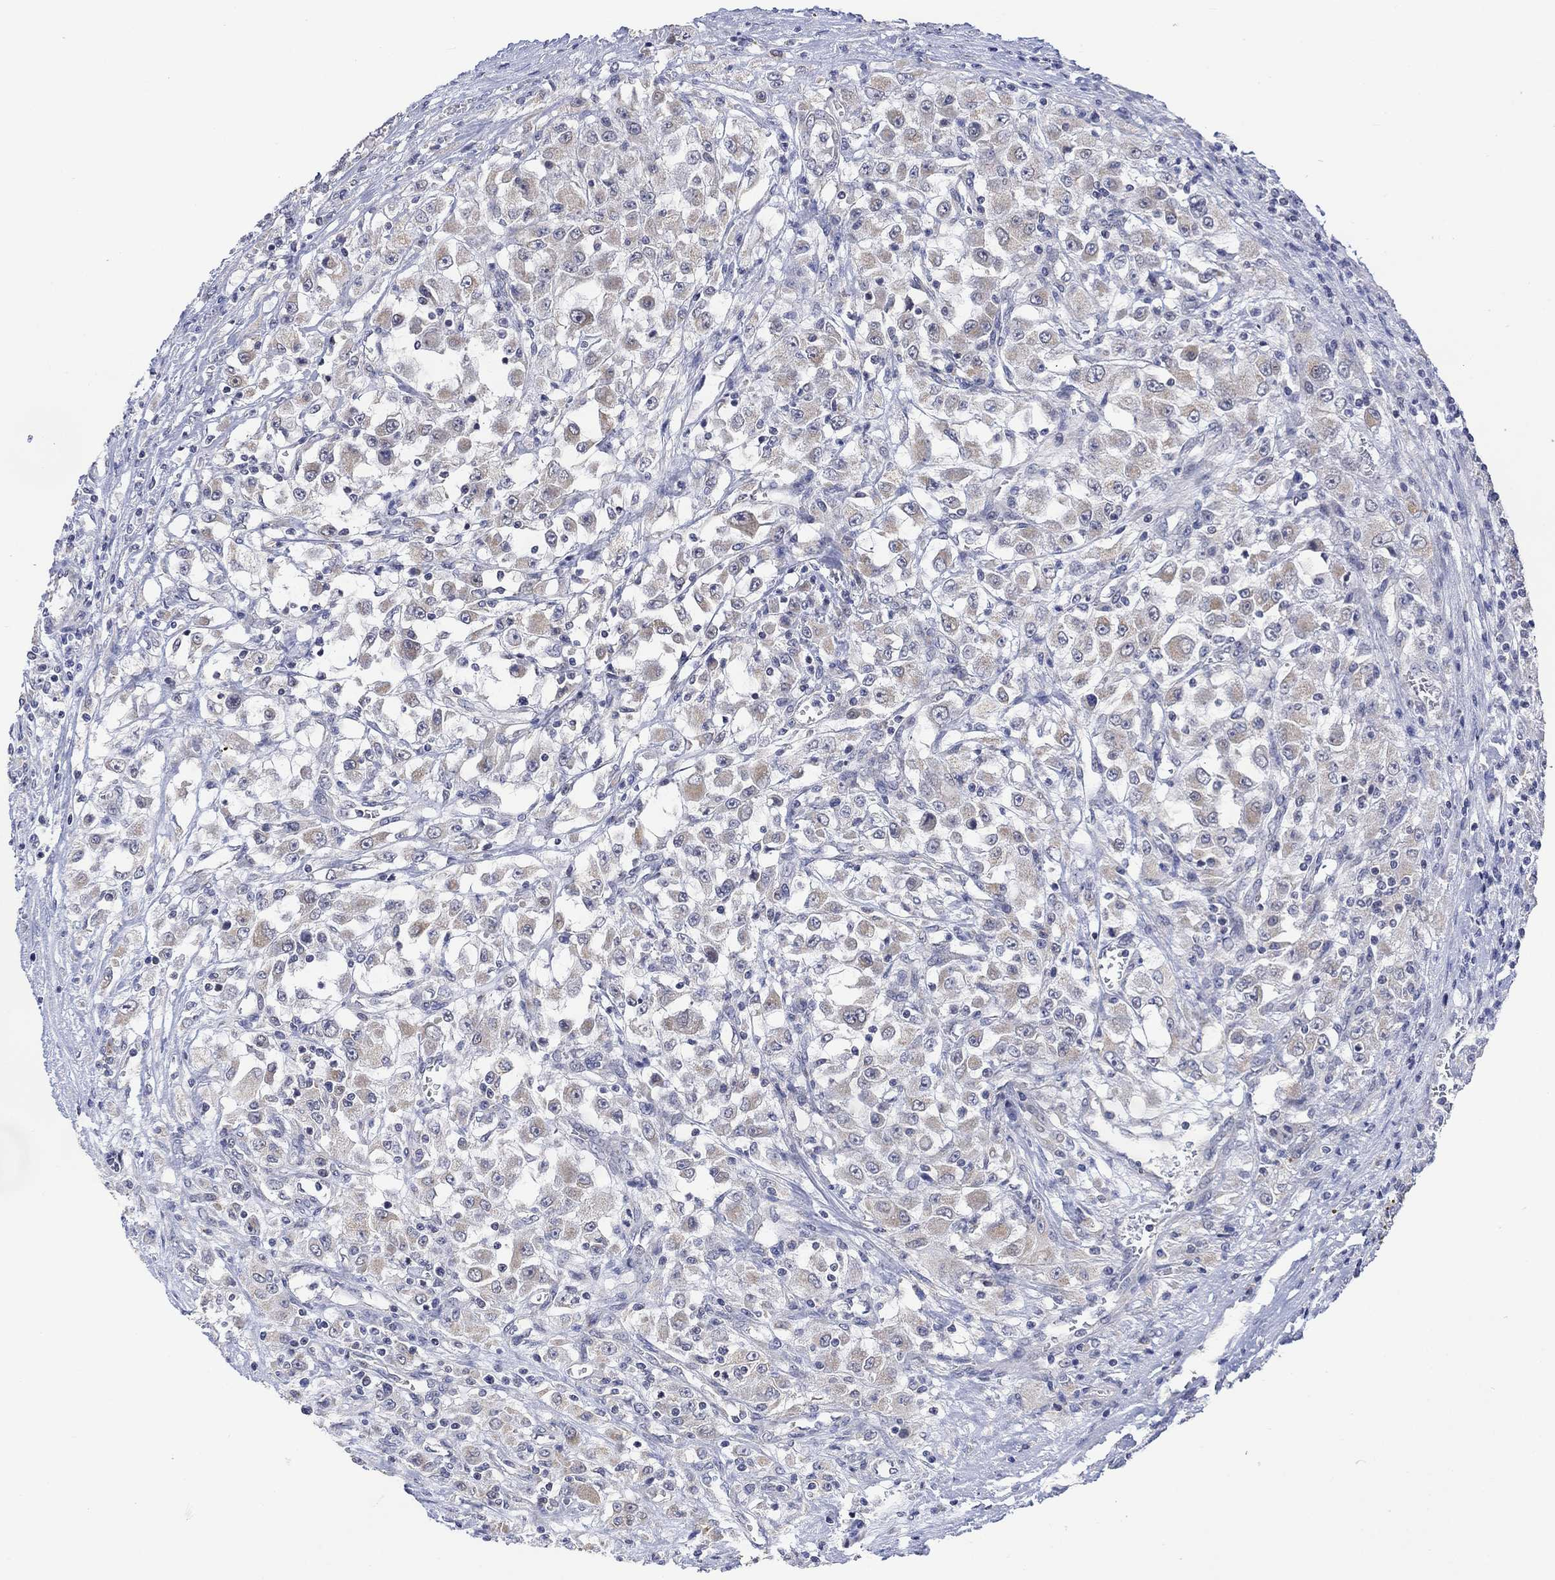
{"staining": {"intensity": "weak", "quantity": "<25%", "location": "cytoplasmic/membranous"}, "tissue": "renal cancer", "cell_type": "Tumor cells", "image_type": "cancer", "snomed": [{"axis": "morphology", "description": "Adenocarcinoma, NOS"}, {"axis": "topography", "description": "Kidney"}], "caption": "Tumor cells are negative for protein expression in human renal cancer (adenocarcinoma).", "gene": "SLC48A1", "patient": {"sex": "female", "age": 67}}